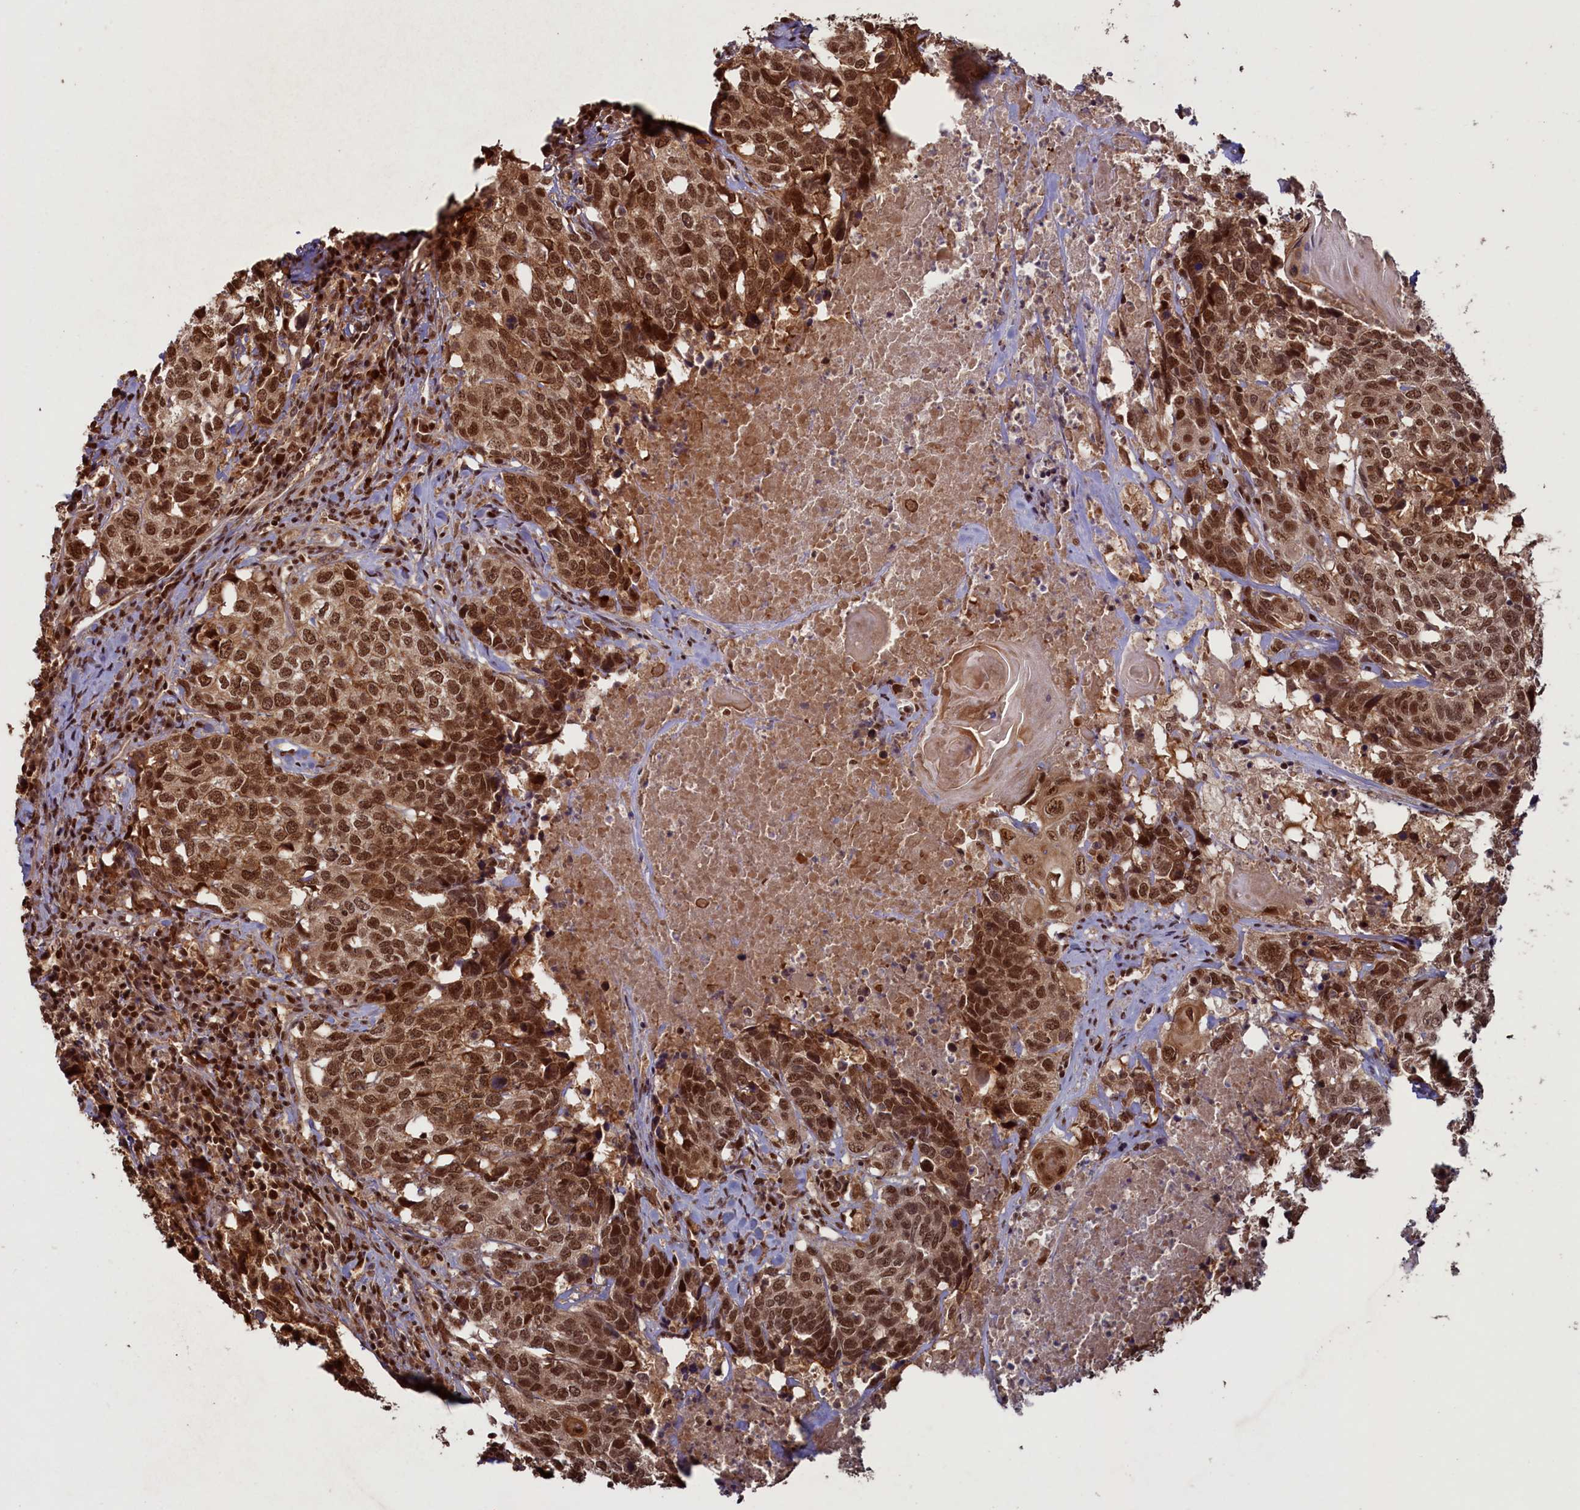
{"staining": {"intensity": "strong", "quantity": ">75%", "location": "cytoplasmic/membranous,nuclear"}, "tissue": "head and neck cancer", "cell_type": "Tumor cells", "image_type": "cancer", "snomed": [{"axis": "morphology", "description": "Squamous cell carcinoma, NOS"}, {"axis": "topography", "description": "Head-Neck"}], "caption": "The photomicrograph reveals a brown stain indicating the presence of a protein in the cytoplasmic/membranous and nuclear of tumor cells in head and neck cancer (squamous cell carcinoma).", "gene": "NAE1", "patient": {"sex": "male", "age": 66}}